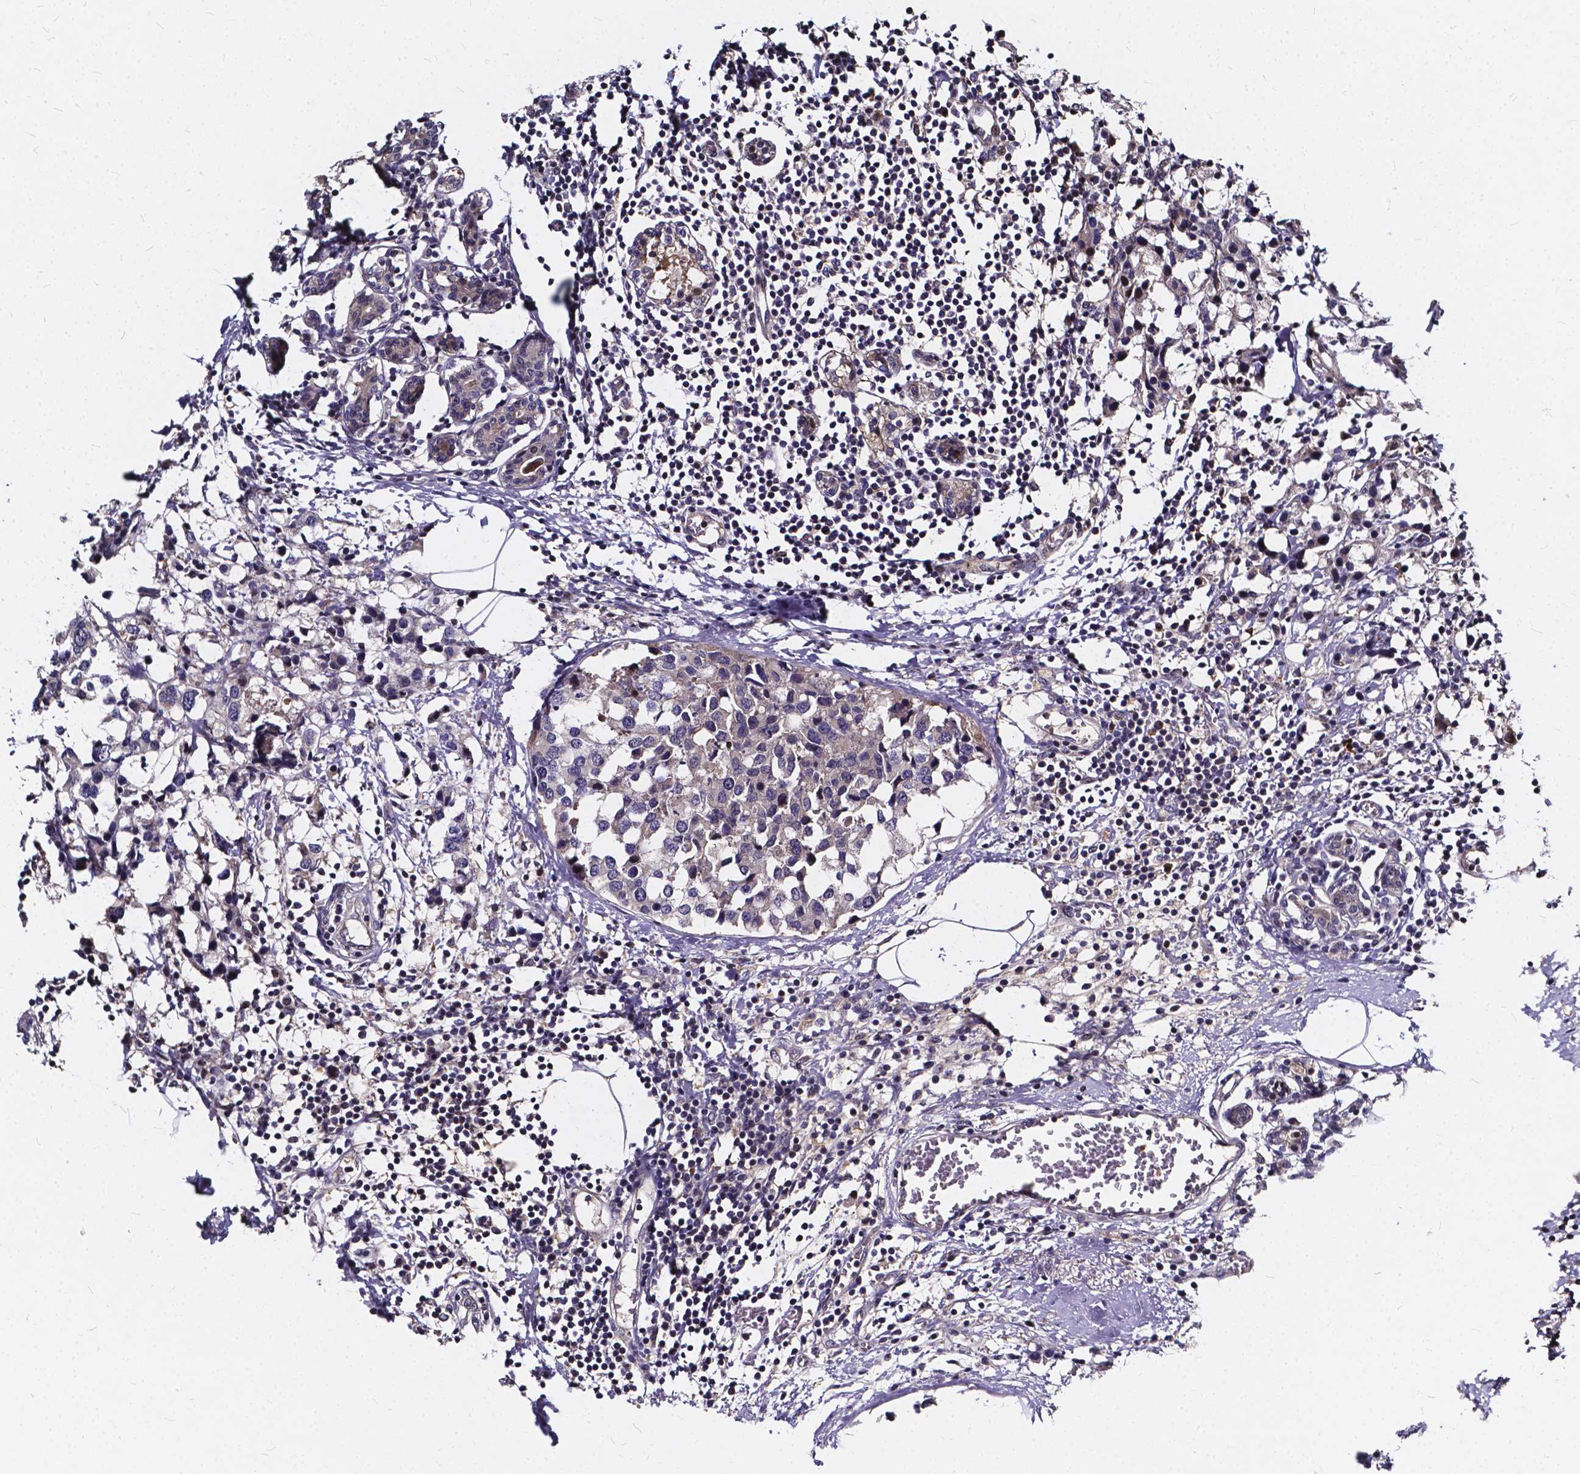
{"staining": {"intensity": "negative", "quantity": "none", "location": "none"}, "tissue": "breast cancer", "cell_type": "Tumor cells", "image_type": "cancer", "snomed": [{"axis": "morphology", "description": "Lobular carcinoma"}, {"axis": "topography", "description": "Breast"}], "caption": "Photomicrograph shows no significant protein positivity in tumor cells of lobular carcinoma (breast).", "gene": "SOWAHA", "patient": {"sex": "female", "age": 59}}